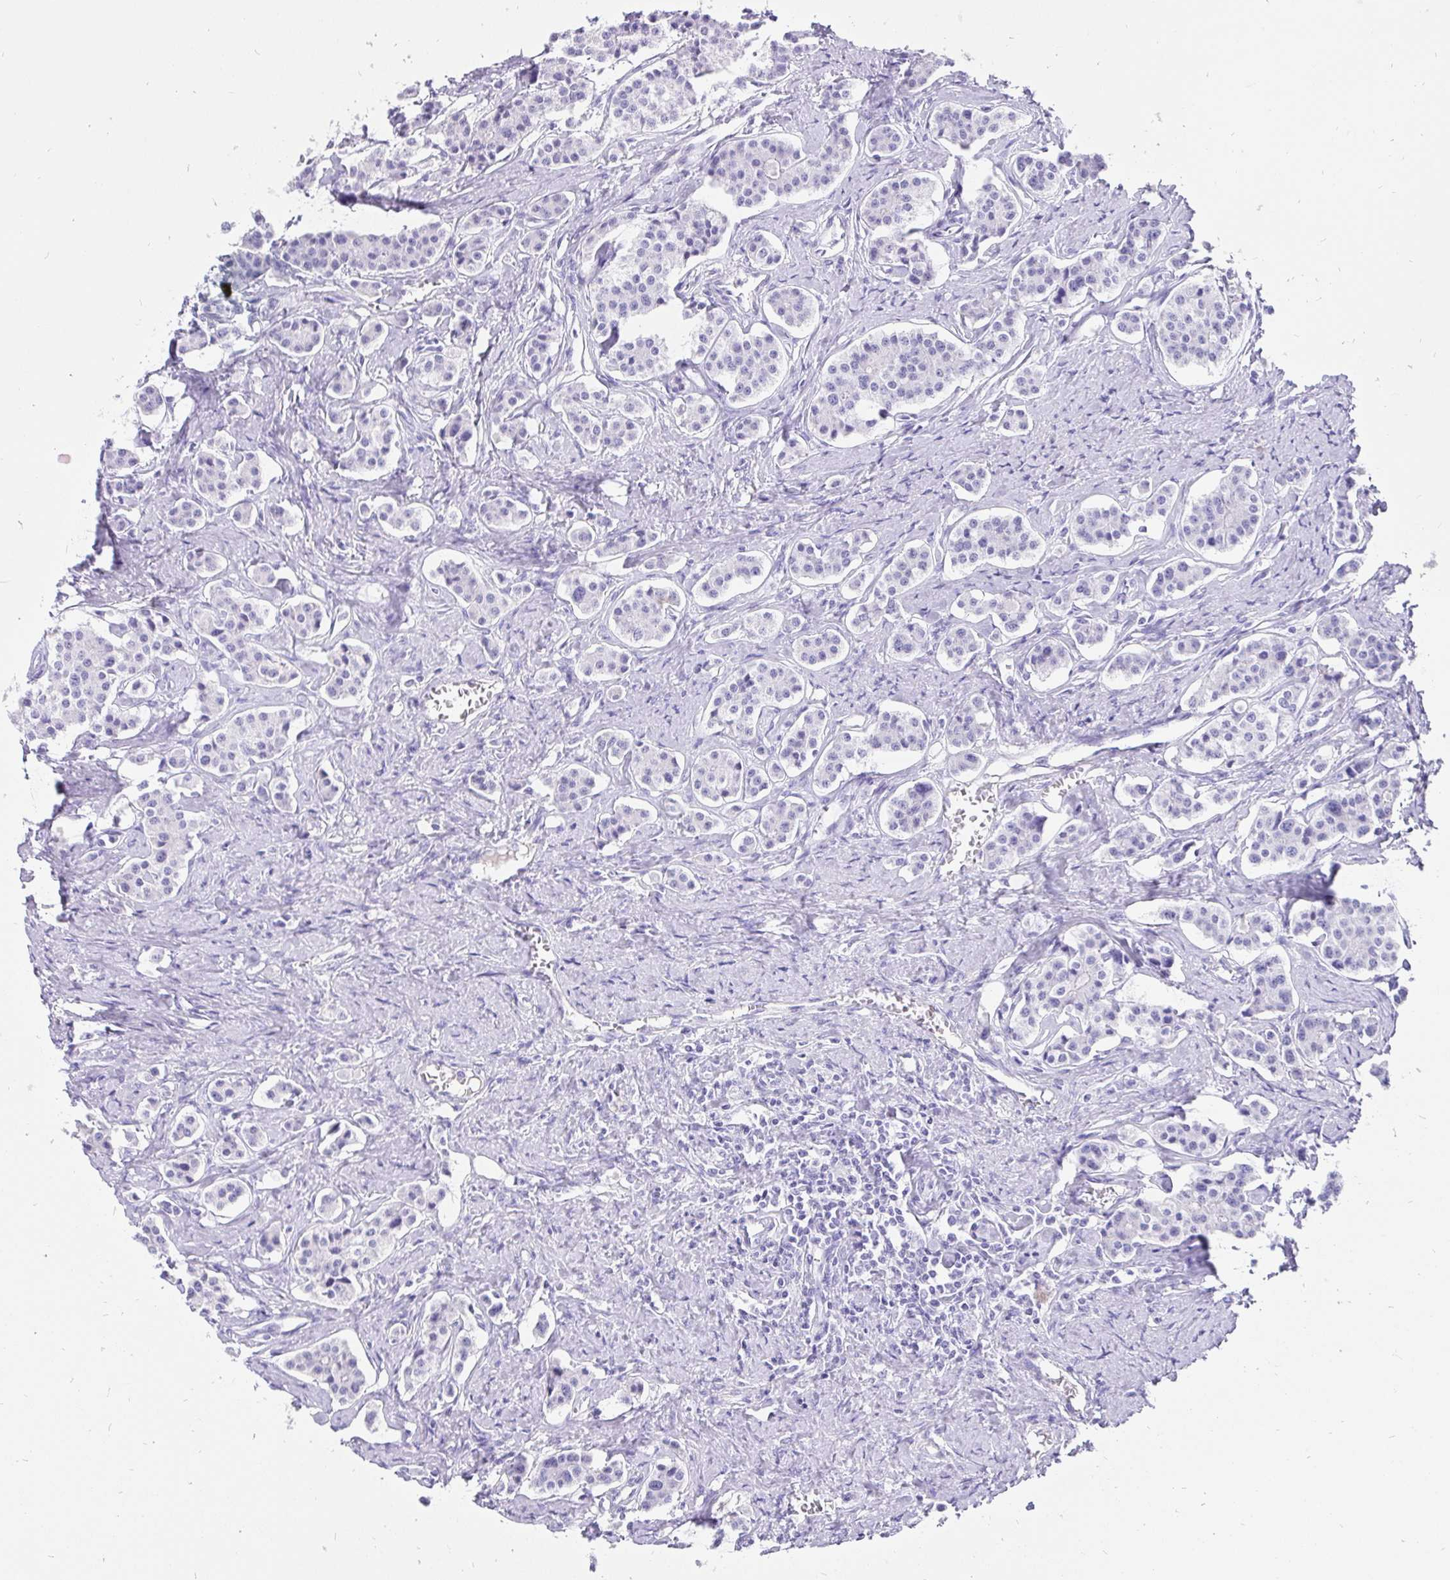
{"staining": {"intensity": "negative", "quantity": "none", "location": "none"}, "tissue": "carcinoid", "cell_type": "Tumor cells", "image_type": "cancer", "snomed": [{"axis": "morphology", "description": "Carcinoid, malignant, NOS"}, {"axis": "topography", "description": "Small intestine"}], "caption": "A histopathology image of human malignant carcinoid is negative for staining in tumor cells.", "gene": "KRT13", "patient": {"sex": "male", "age": 63}}